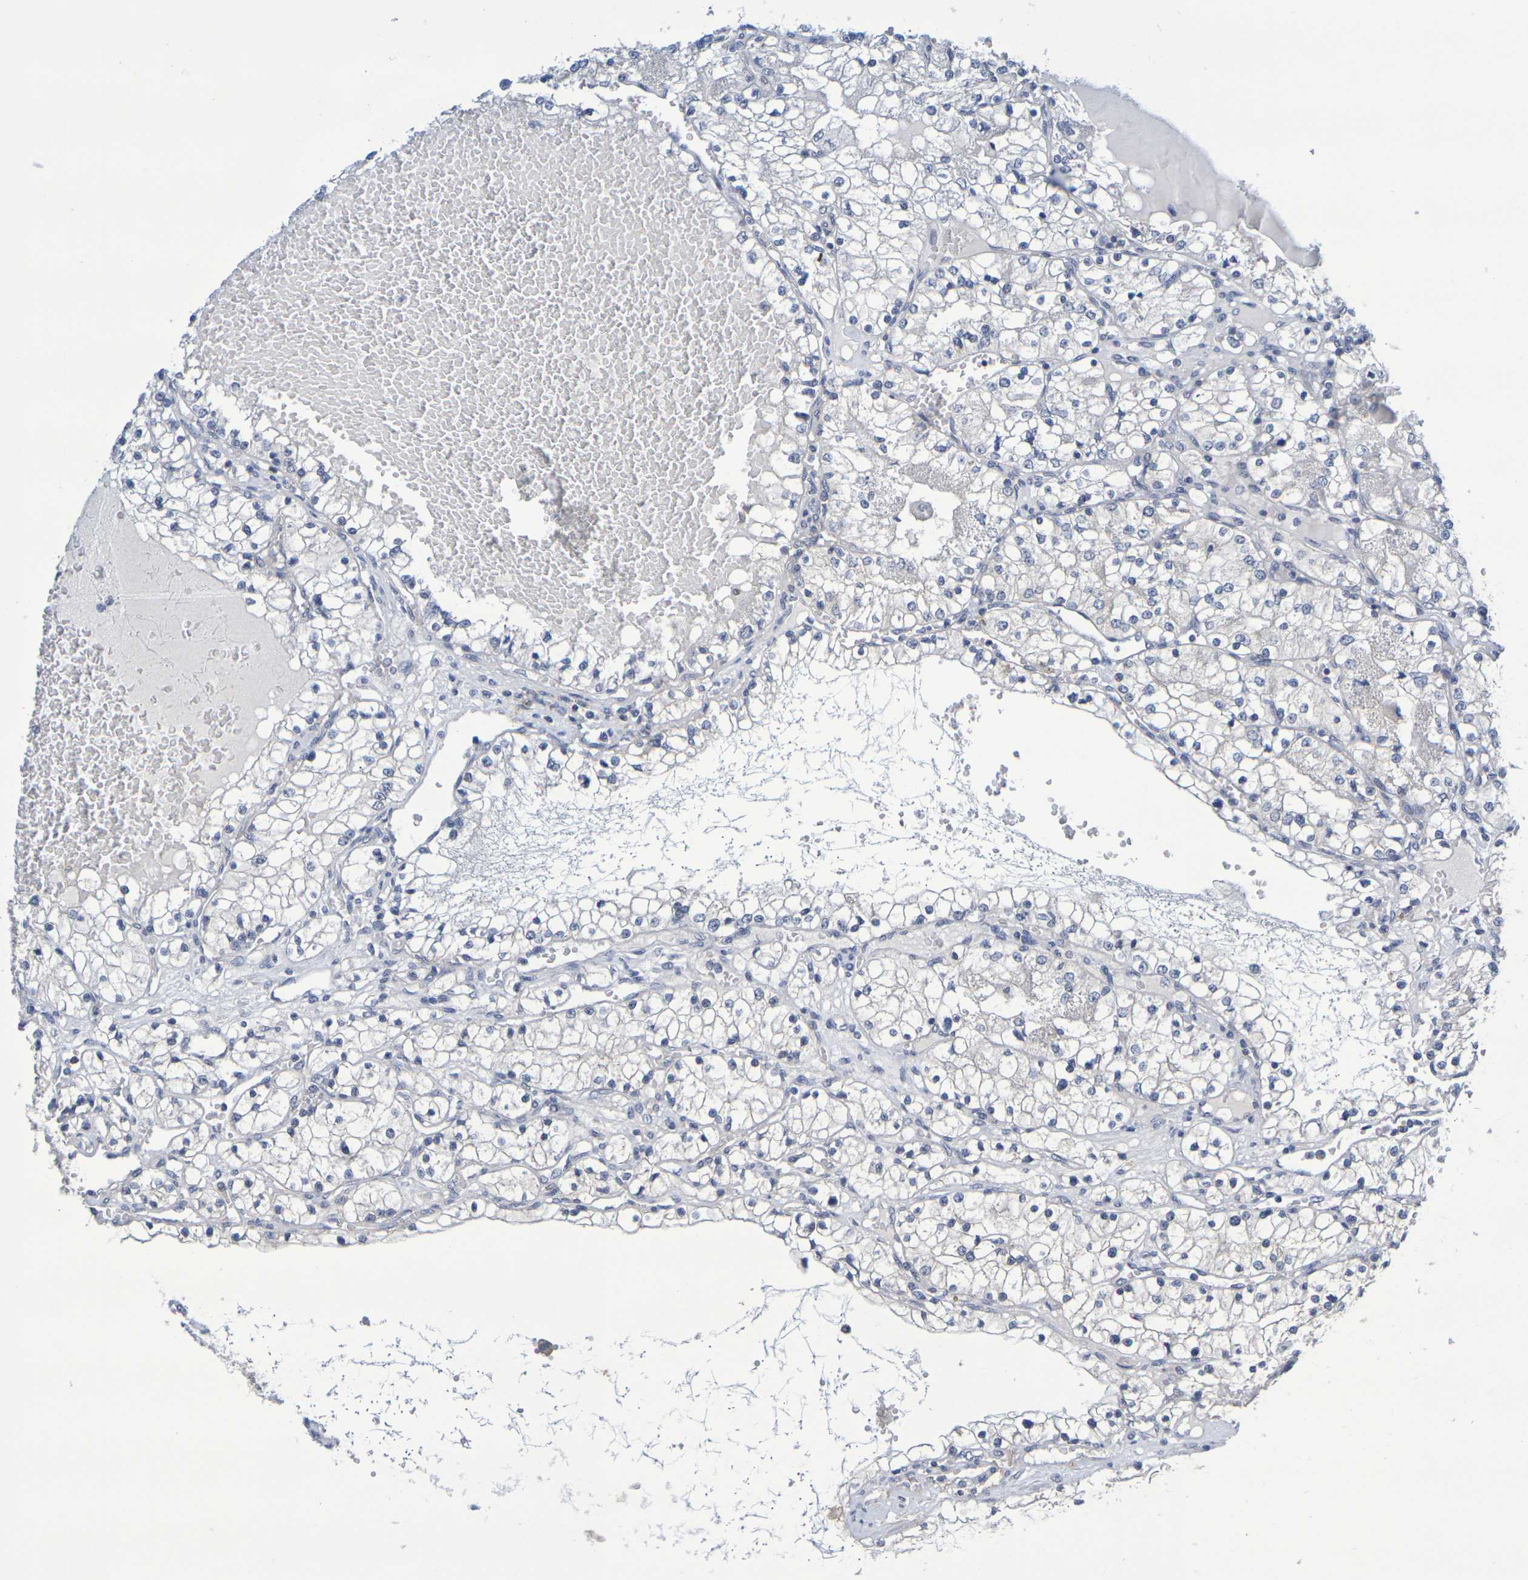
{"staining": {"intensity": "negative", "quantity": "none", "location": "none"}, "tissue": "renal cancer", "cell_type": "Tumor cells", "image_type": "cancer", "snomed": [{"axis": "morphology", "description": "Adenocarcinoma, NOS"}, {"axis": "topography", "description": "Kidney"}], "caption": "Immunohistochemistry photomicrograph of human renal cancer (adenocarcinoma) stained for a protein (brown), which demonstrates no staining in tumor cells.", "gene": "CHRNB1", "patient": {"sex": "male", "age": 68}}